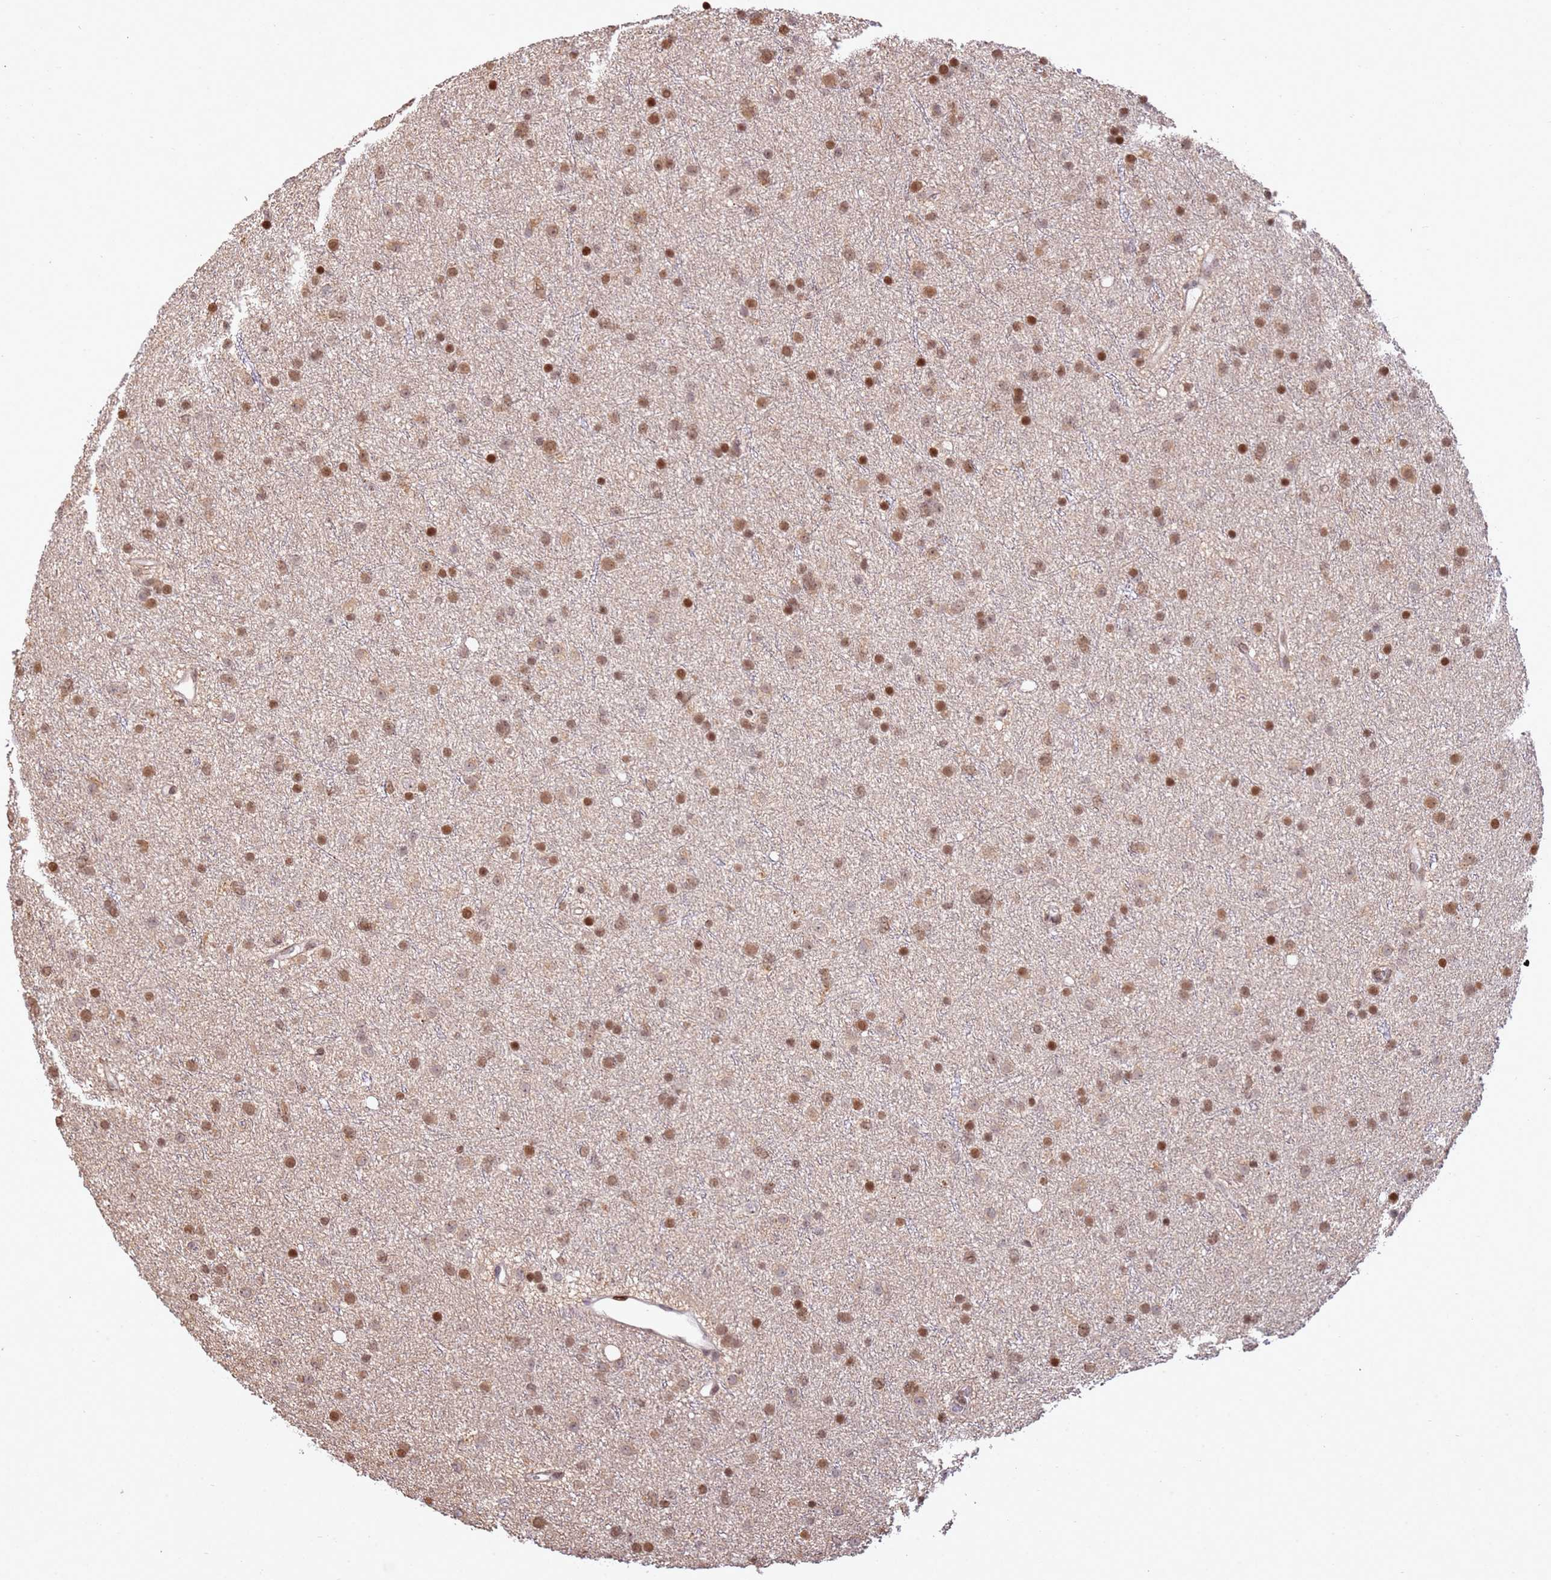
{"staining": {"intensity": "moderate", "quantity": ">75%", "location": "cytoplasmic/membranous,nuclear"}, "tissue": "glioma", "cell_type": "Tumor cells", "image_type": "cancer", "snomed": [{"axis": "morphology", "description": "Glioma, malignant, Low grade"}, {"axis": "topography", "description": "Cerebral cortex"}], "caption": "Human glioma stained with a brown dye displays moderate cytoplasmic/membranous and nuclear positive expression in approximately >75% of tumor cells.", "gene": "SCAF1", "patient": {"sex": "female", "age": 39}}